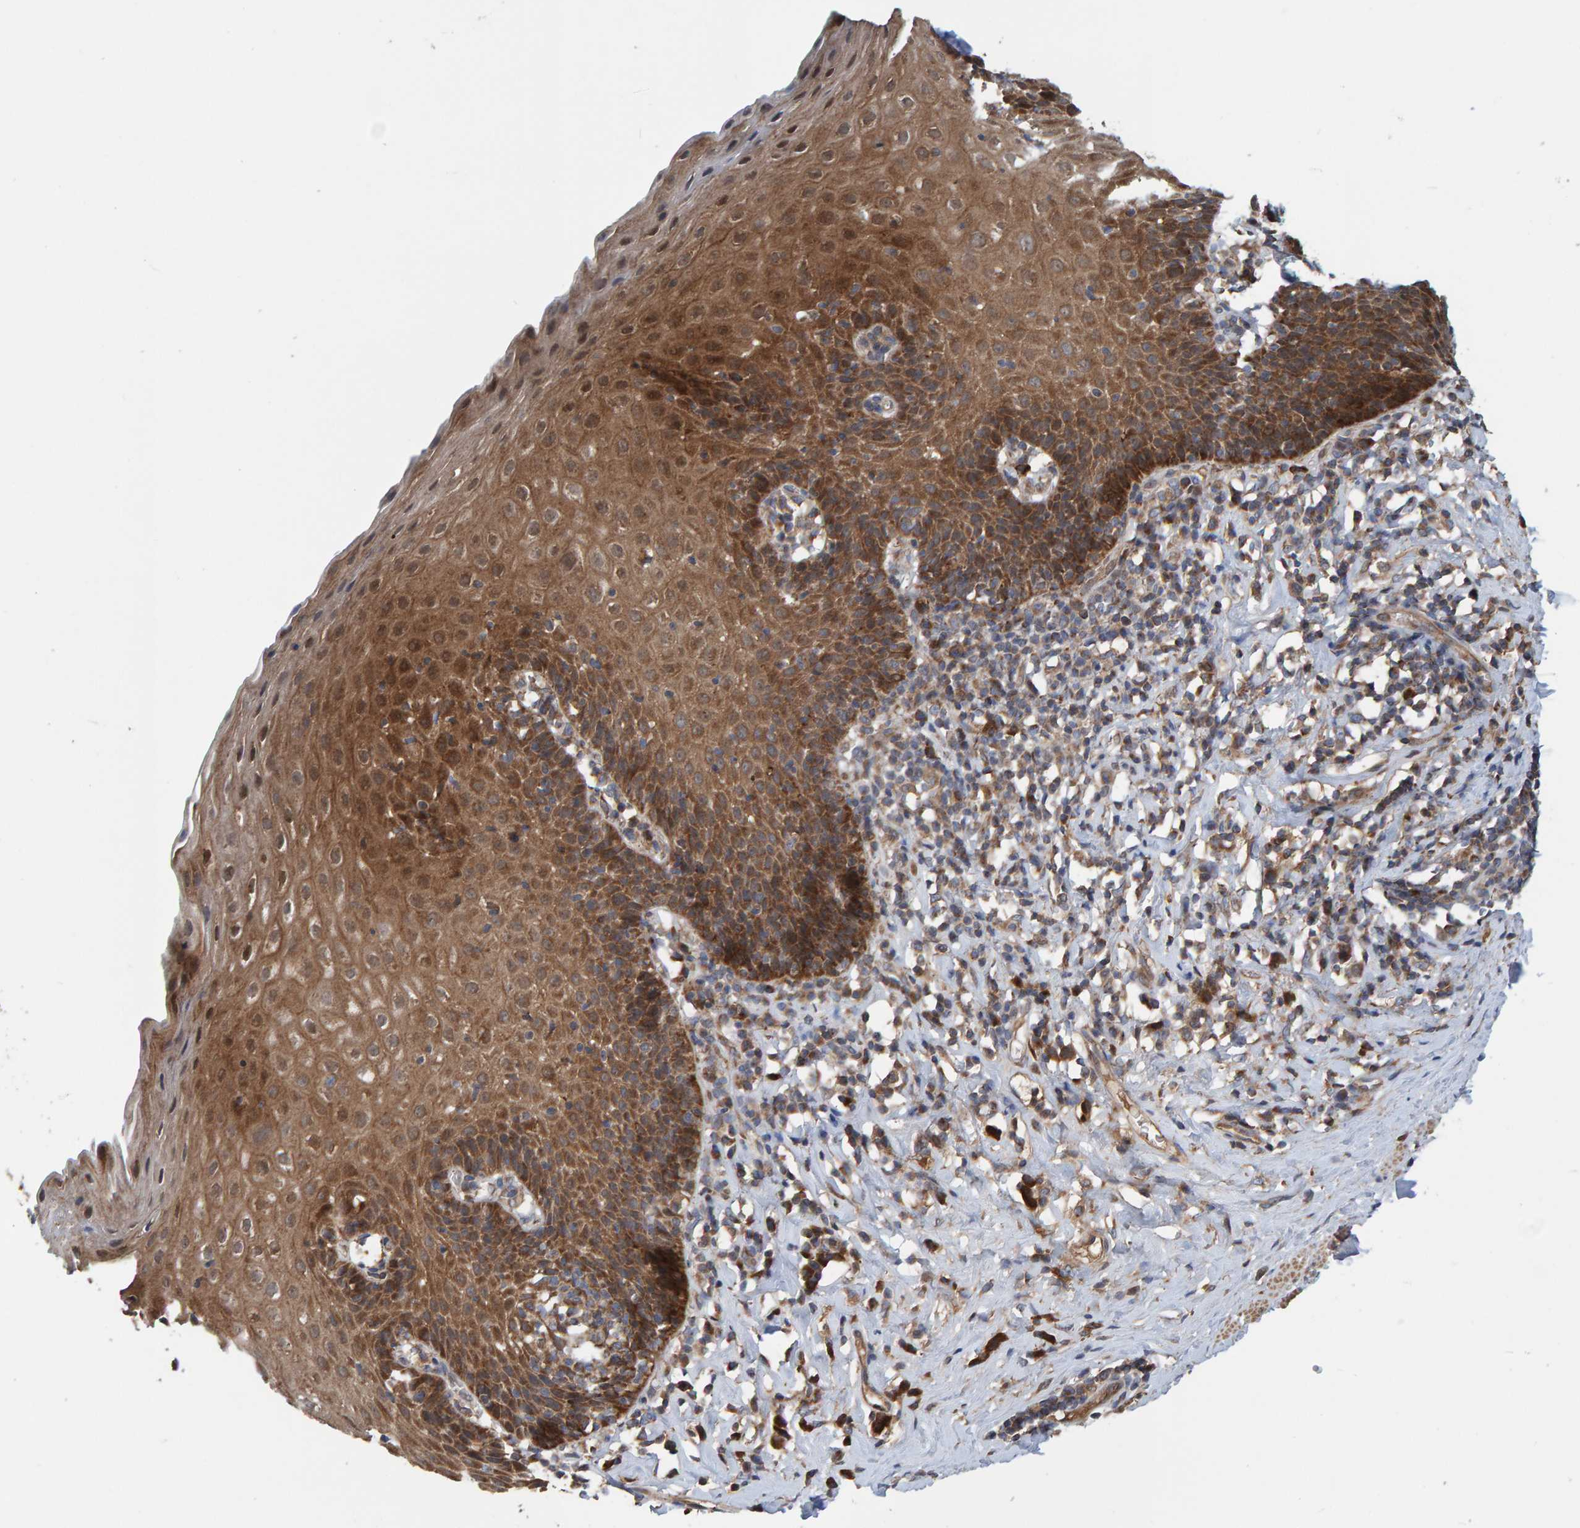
{"staining": {"intensity": "moderate", "quantity": ">75%", "location": "cytoplasmic/membranous"}, "tissue": "esophagus", "cell_type": "Squamous epithelial cells", "image_type": "normal", "snomed": [{"axis": "morphology", "description": "Normal tissue, NOS"}, {"axis": "topography", "description": "Esophagus"}], "caption": "Protein staining of normal esophagus exhibits moderate cytoplasmic/membranous staining in approximately >75% of squamous epithelial cells. (DAB (3,3'-diaminobenzidine) = brown stain, brightfield microscopy at high magnification).", "gene": "KIAA0753", "patient": {"sex": "female", "age": 61}}